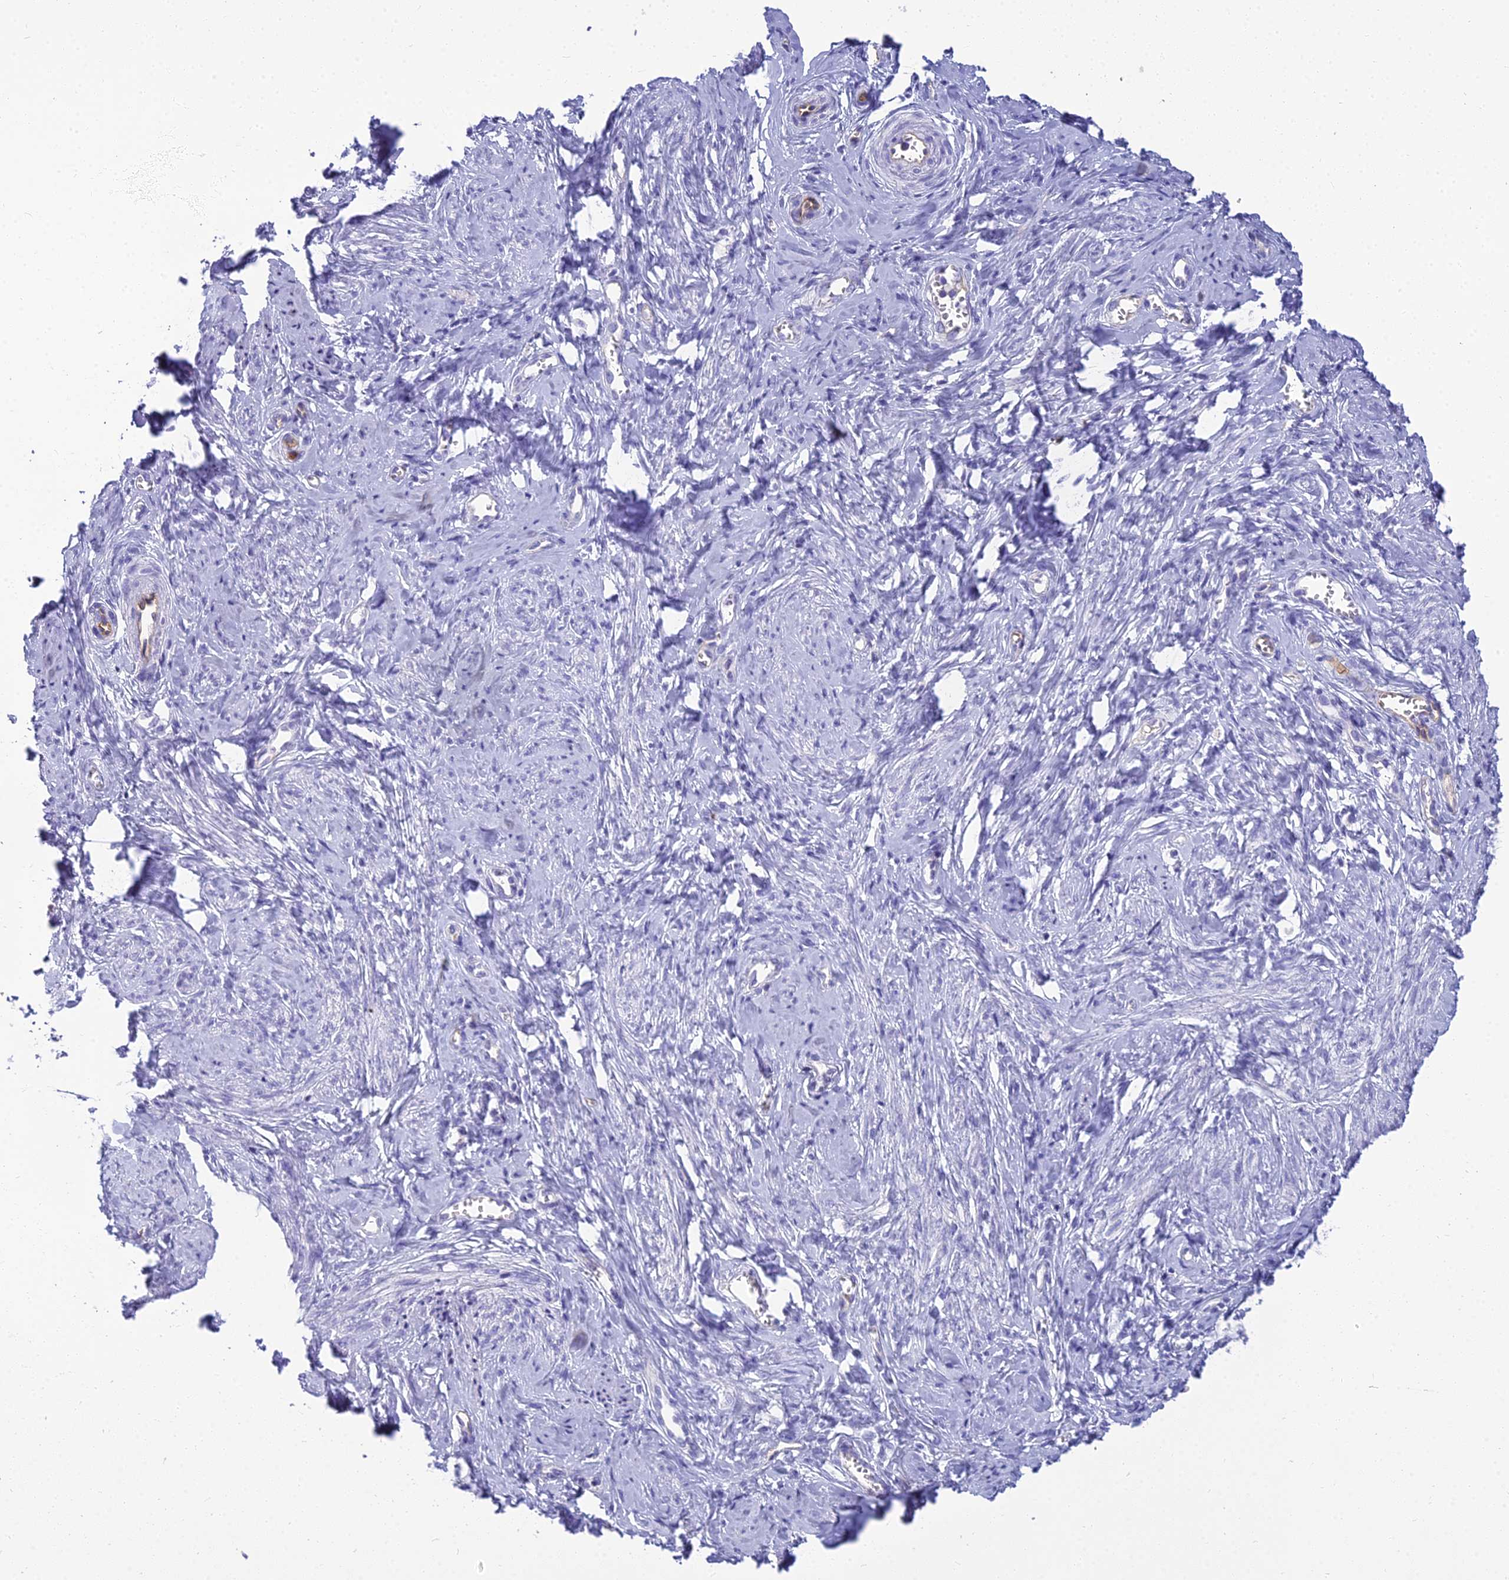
{"staining": {"intensity": "negative", "quantity": "none", "location": "none"}, "tissue": "cervix", "cell_type": "Glandular cells", "image_type": "normal", "snomed": [{"axis": "morphology", "description": "Normal tissue, NOS"}, {"axis": "topography", "description": "Cervix"}], "caption": "This is an immunohistochemistry micrograph of normal human cervix. There is no expression in glandular cells.", "gene": "NINJ1", "patient": {"sex": "female", "age": 42}}